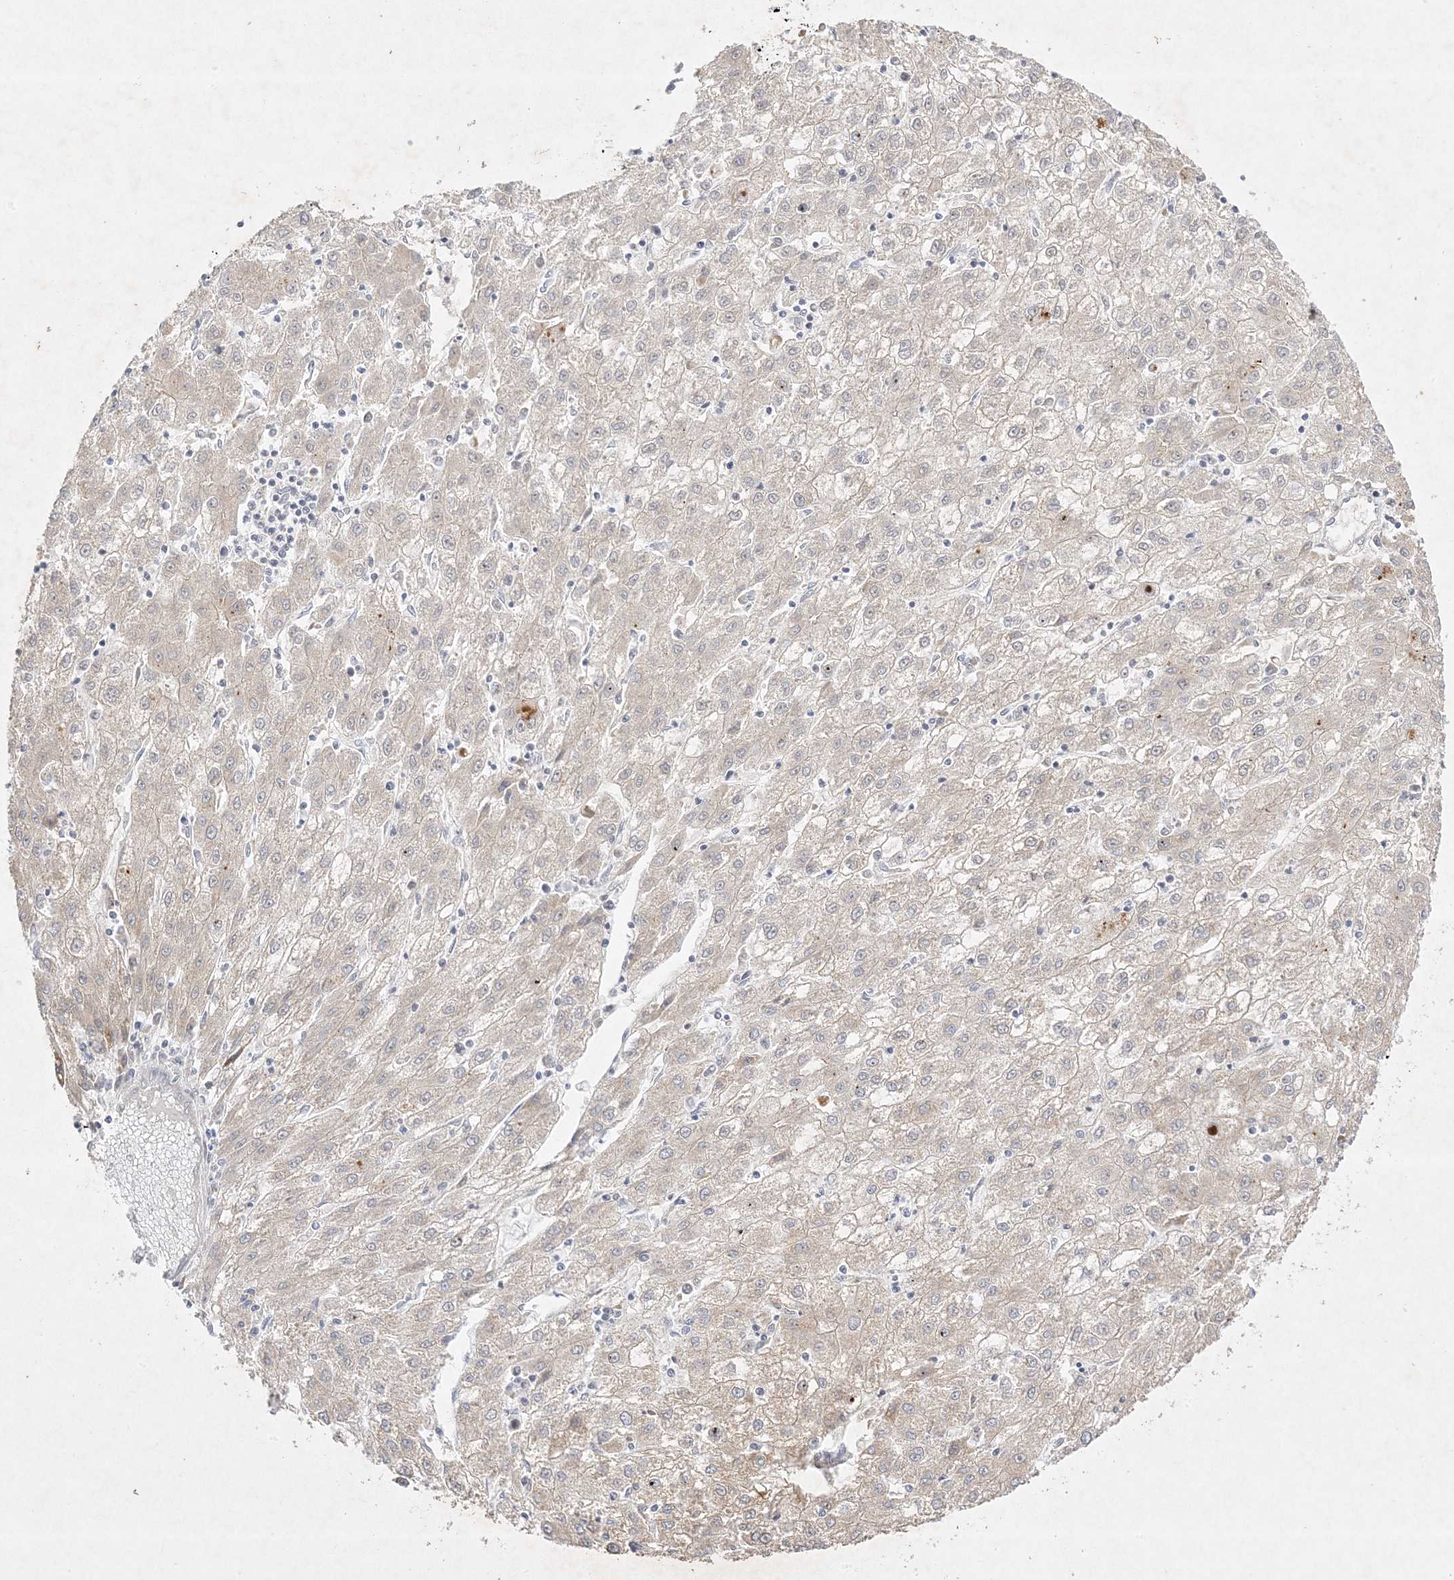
{"staining": {"intensity": "negative", "quantity": "none", "location": "none"}, "tissue": "liver cancer", "cell_type": "Tumor cells", "image_type": "cancer", "snomed": [{"axis": "morphology", "description": "Carcinoma, Hepatocellular, NOS"}, {"axis": "topography", "description": "Liver"}], "caption": "IHC histopathology image of neoplastic tissue: liver cancer stained with DAB (3,3'-diaminobenzidine) displays no significant protein staining in tumor cells.", "gene": "C2CD2", "patient": {"sex": "male", "age": 72}}